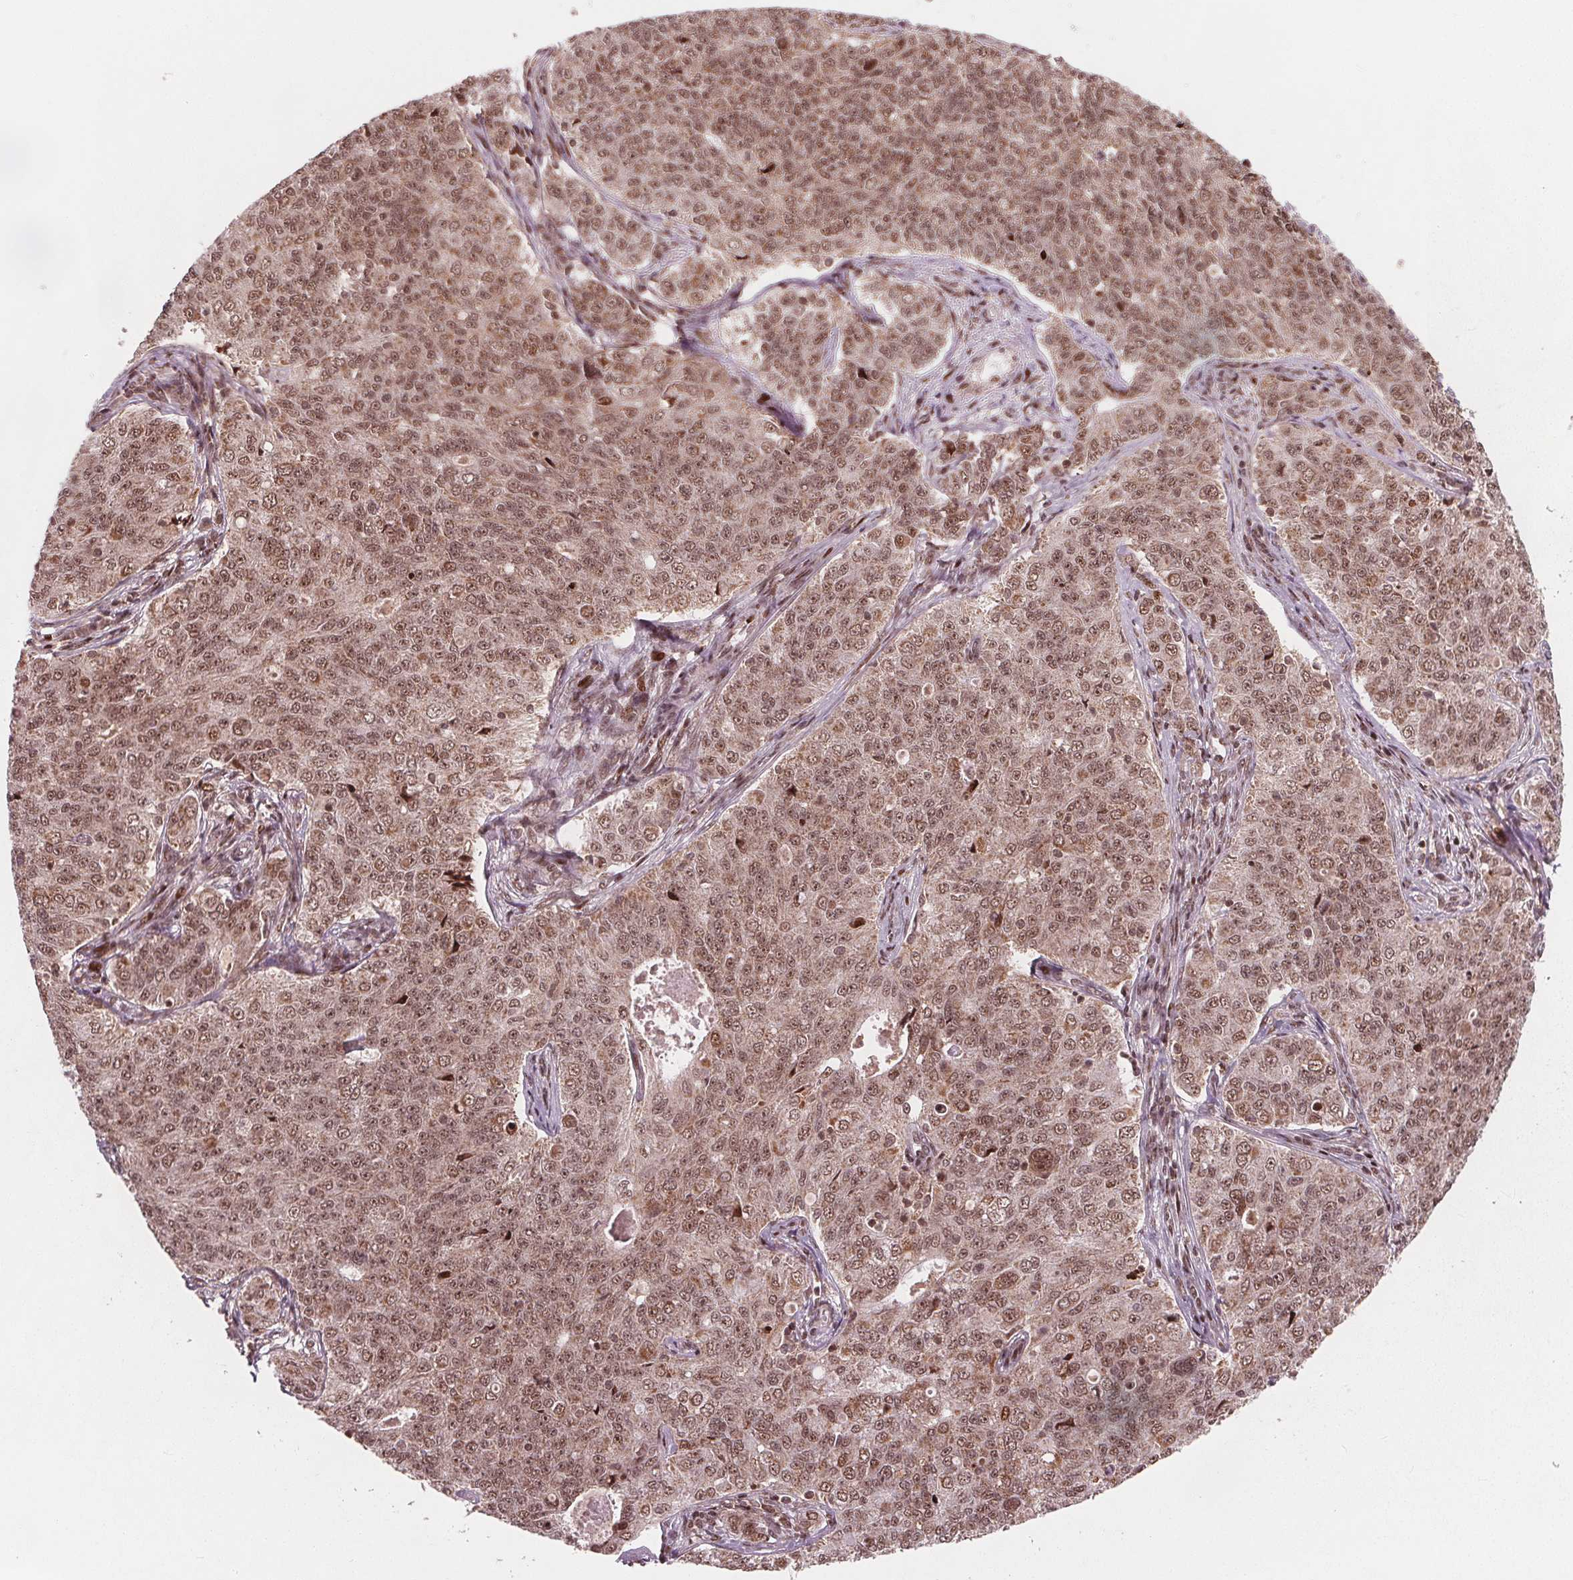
{"staining": {"intensity": "moderate", "quantity": ">75%", "location": "cytoplasmic/membranous,nuclear"}, "tissue": "endometrial cancer", "cell_type": "Tumor cells", "image_type": "cancer", "snomed": [{"axis": "morphology", "description": "Adenocarcinoma, NOS"}, {"axis": "topography", "description": "Endometrium"}], "caption": "Protein analysis of endometrial cancer tissue exhibits moderate cytoplasmic/membranous and nuclear expression in about >75% of tumor cells. (Stains: DAB (3,3'-diaminobenzidine) in brown, nuclei in blue, Microscopy: brightfield microscopy at high magnification).", "gene": "SNRNP35", "patient": {"sex": "female", "age": 43}}